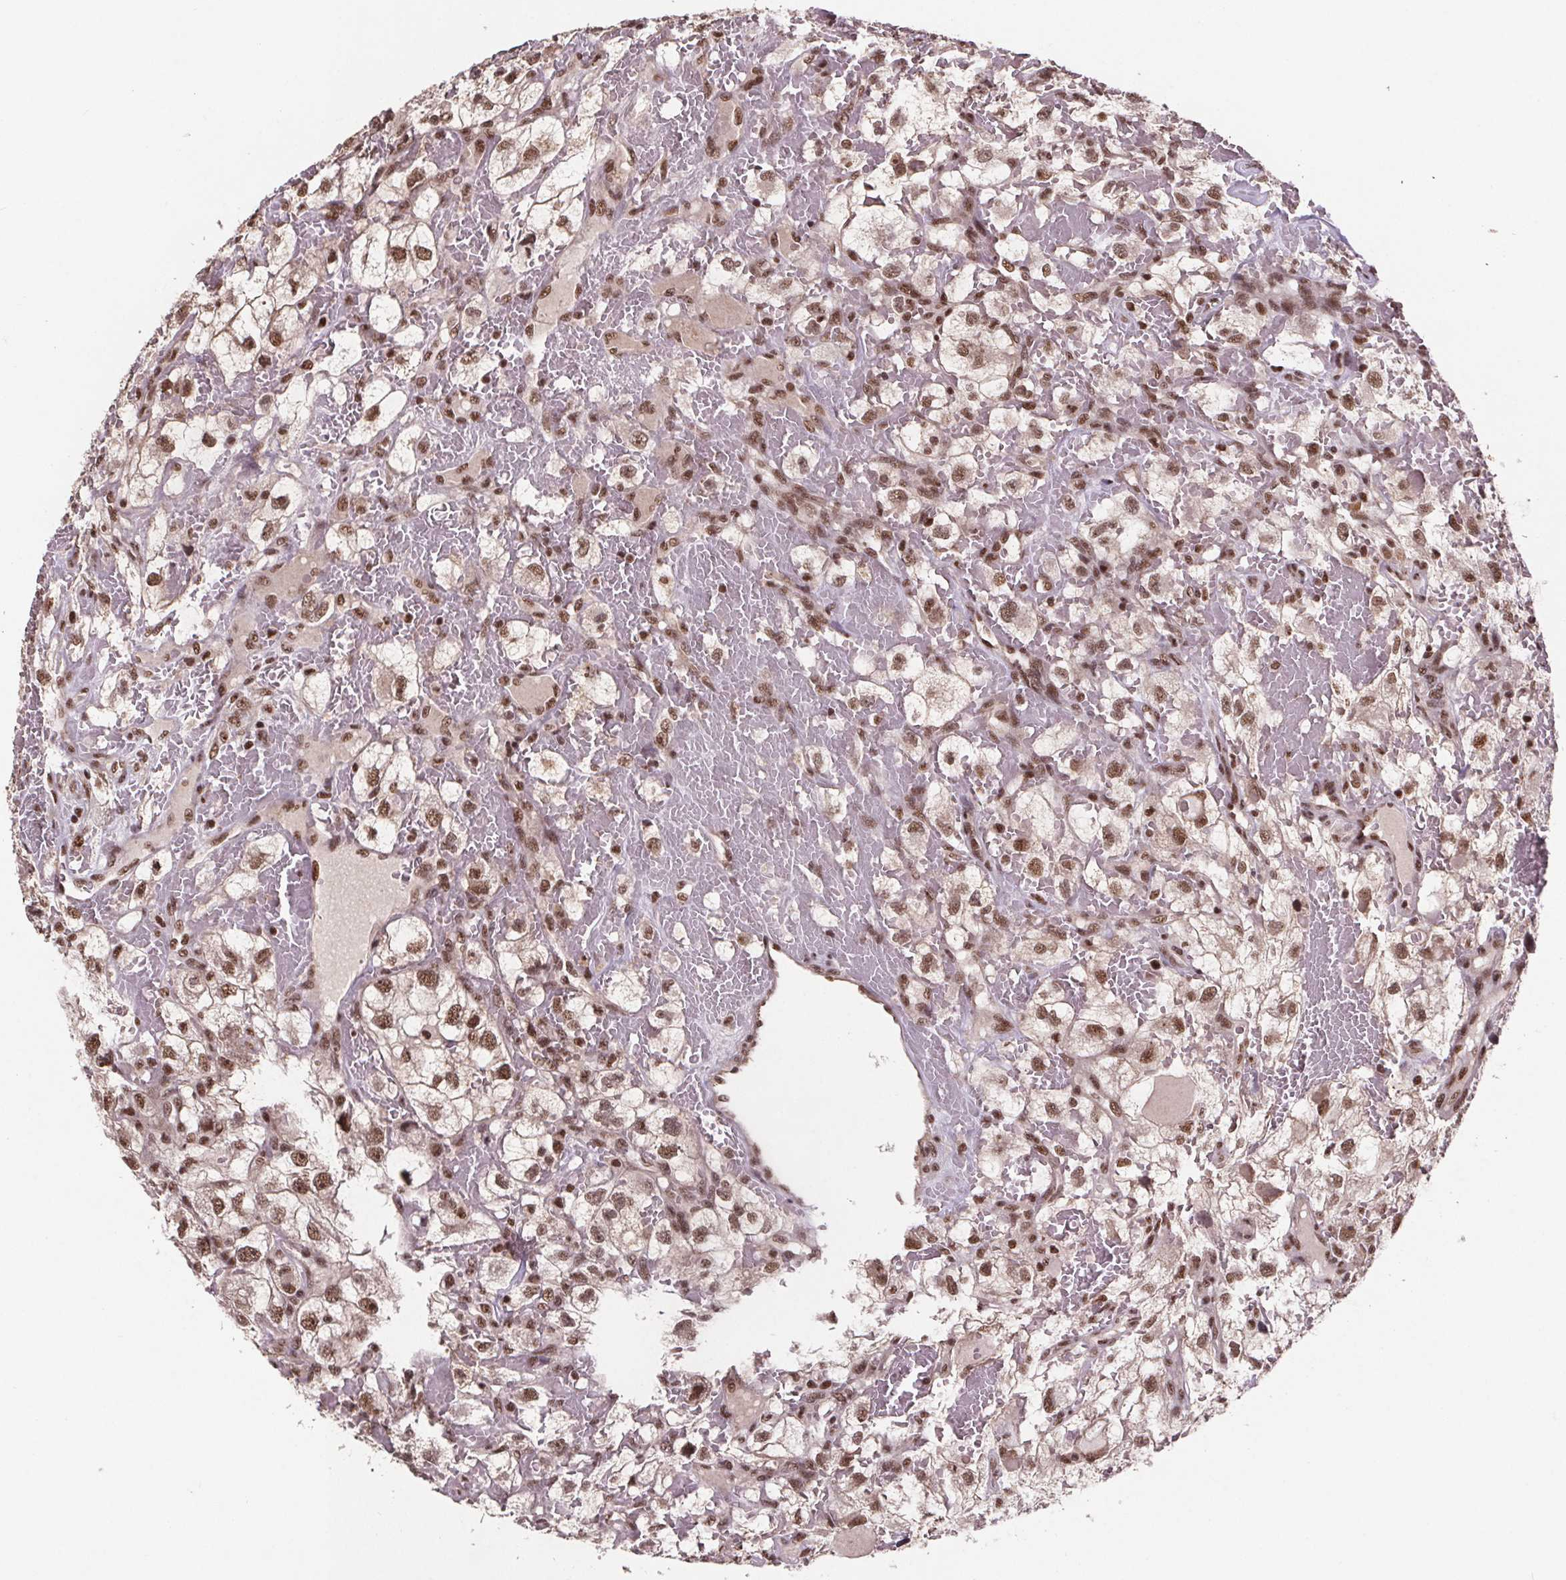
{"staining": {"intensity": "moderate", "quantity": ">75%", "location": "nuclear"}, "tissue": "renal cancer", "cell_type": "Tumor cells", "image_type": "cancer", "snomed": [{"axis": "morphology", "description": "Adenocarcinoma, NOS"}, {"axis": "topography", "description": "Kidney"}], "caption": "Immunohistochemistry (IHC) histopathology image of neoplastic tissue: renal cancer stained using IHC demonstrates medium levels of moderate protein expression localized specifically in the nuclear of tumor cells, appearing as a nuclear brown color.", "gene": "JARID2", "patient": {"sex": "male", "age": 59}}